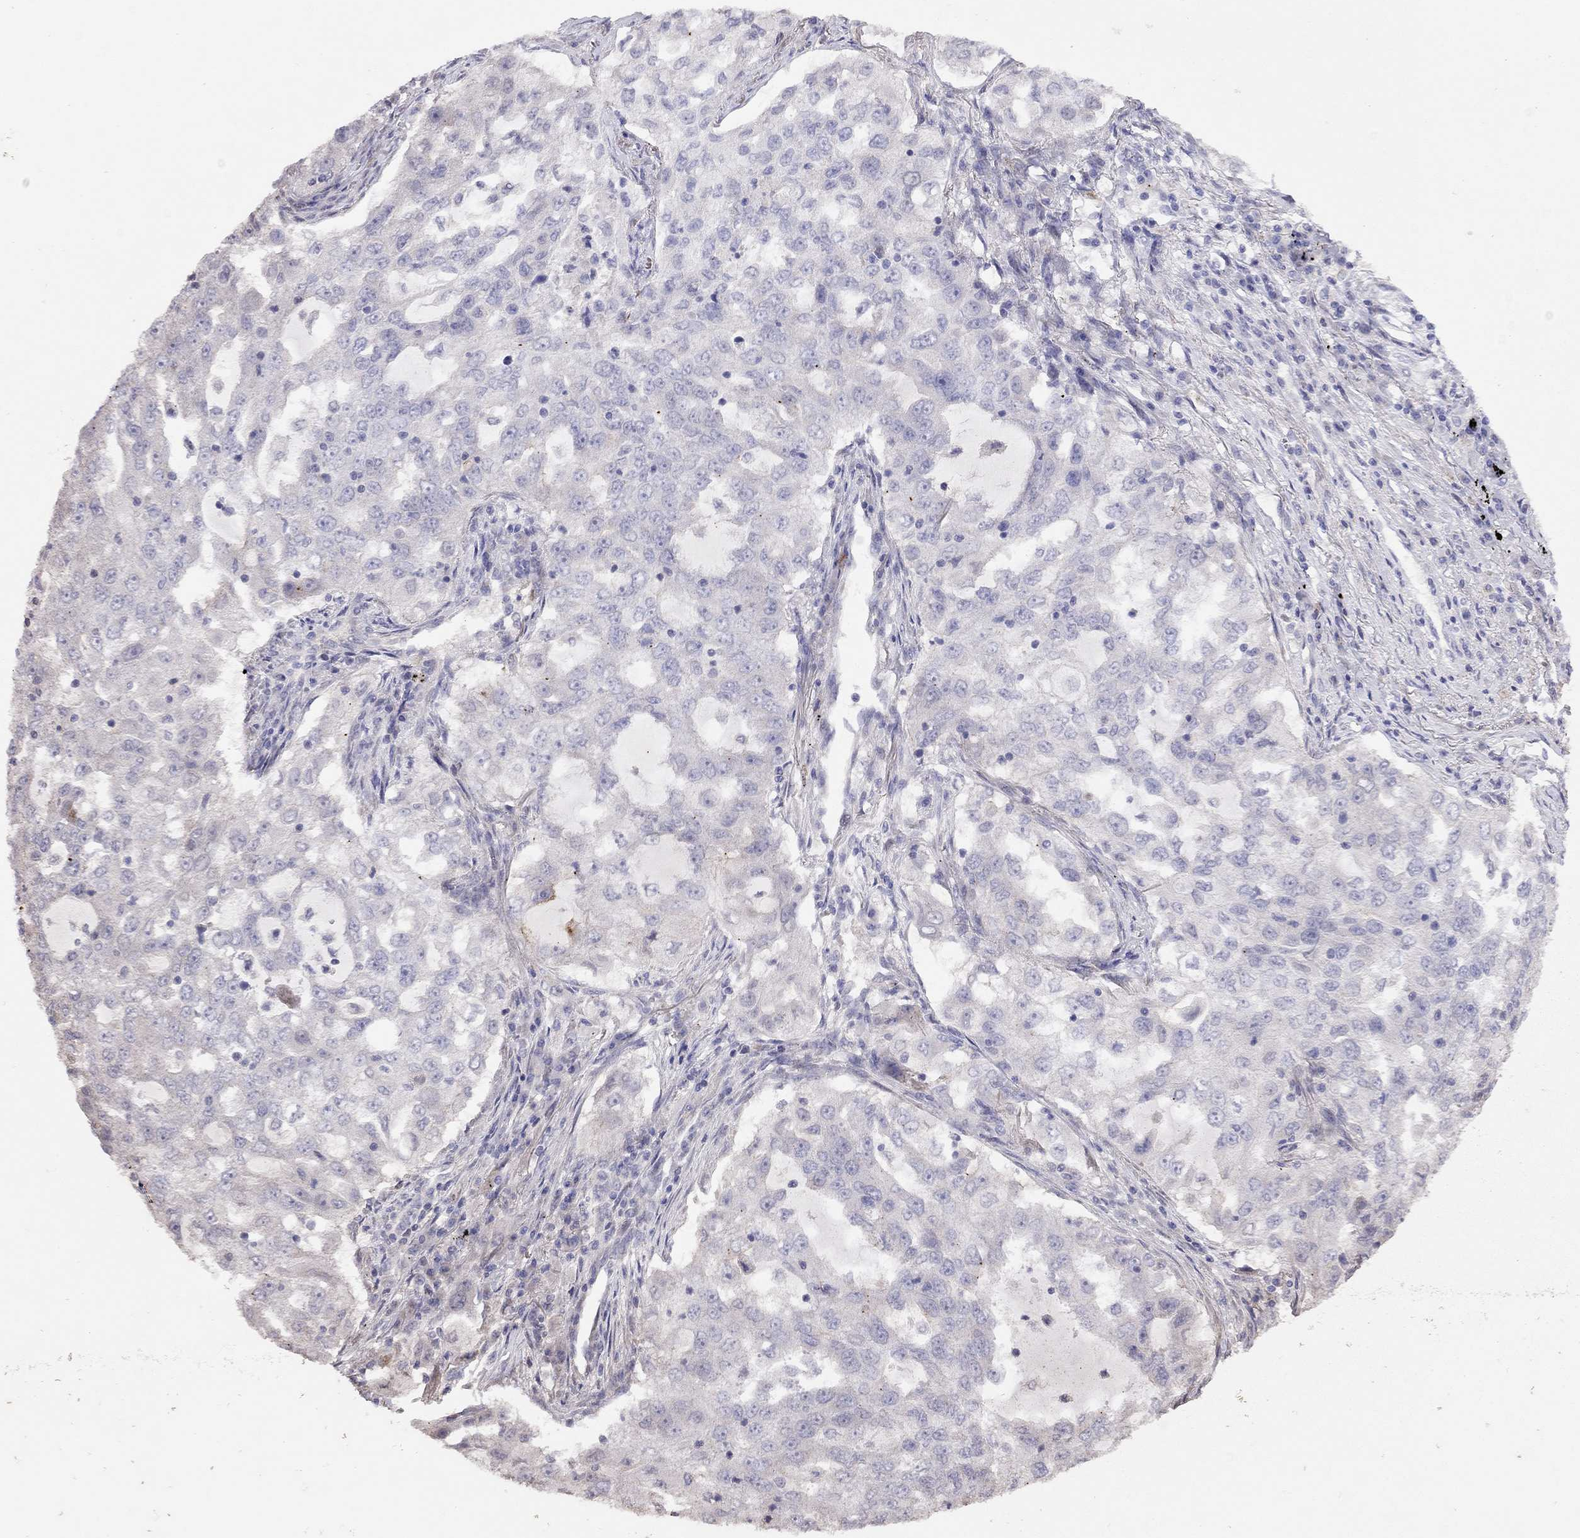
{"staining": {"intensity": "moderate", "quantity": "<25%", "location": "cytoplasmic/membranous"}, "tissue": "lung cancer", "cell_type": "Tumor cells", "image_type": "cancer", "snomed": [{"axis": "morphology", "description": "Adenocarcinoma, NOS"}, {"axis": "topography", "description": "Lung"}], "caption": "Immunohistochemical staining of human adenocarcinoma (lung) exhibits low levels of moderate cytoplasmic/membranous staining in about <25% of tumor cells.", "gene": "SYTL2", "patient": {"sex": "female", "age": 61}}